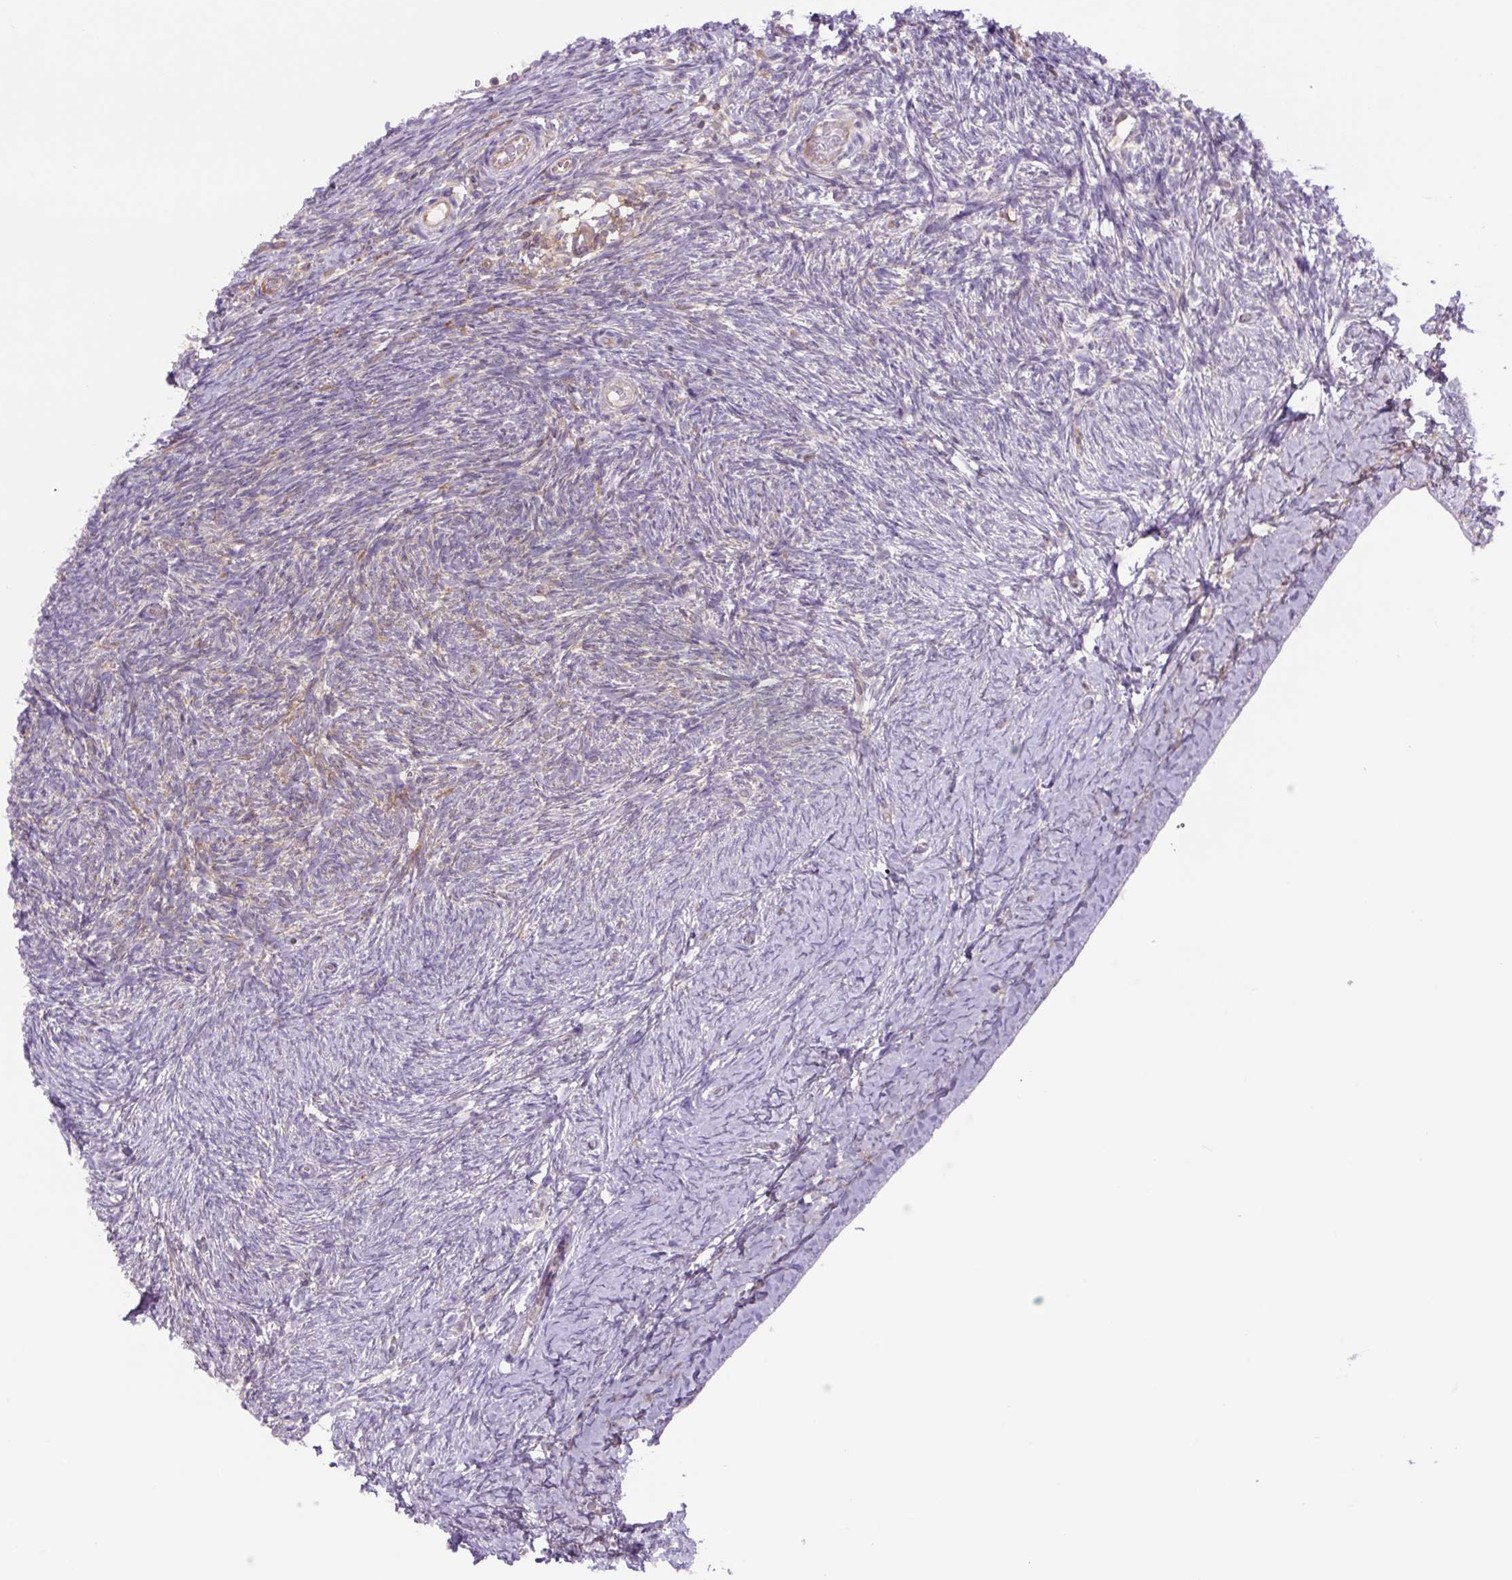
{"staining": {"intensity": "moderate", "quantity": ">75%", "location": "cytoplasmic/membranous"}, "tissue": "ovary", "cell_type": "Follicle cells", "image_type": "normal", "snomed": [{"axis": "morphology", "description": "Normal tissue, NOS"}, {"axis": "topography", "description": "Ovary"}], "caption": "Protein positivity by immunohistochemistry demonstrates moderate cytoplasmic/membranous expression in approximately >75% of follicle cells in benign ovary.", "gene": "MINK1", "patient": {"sex": "female", "age": 39}}